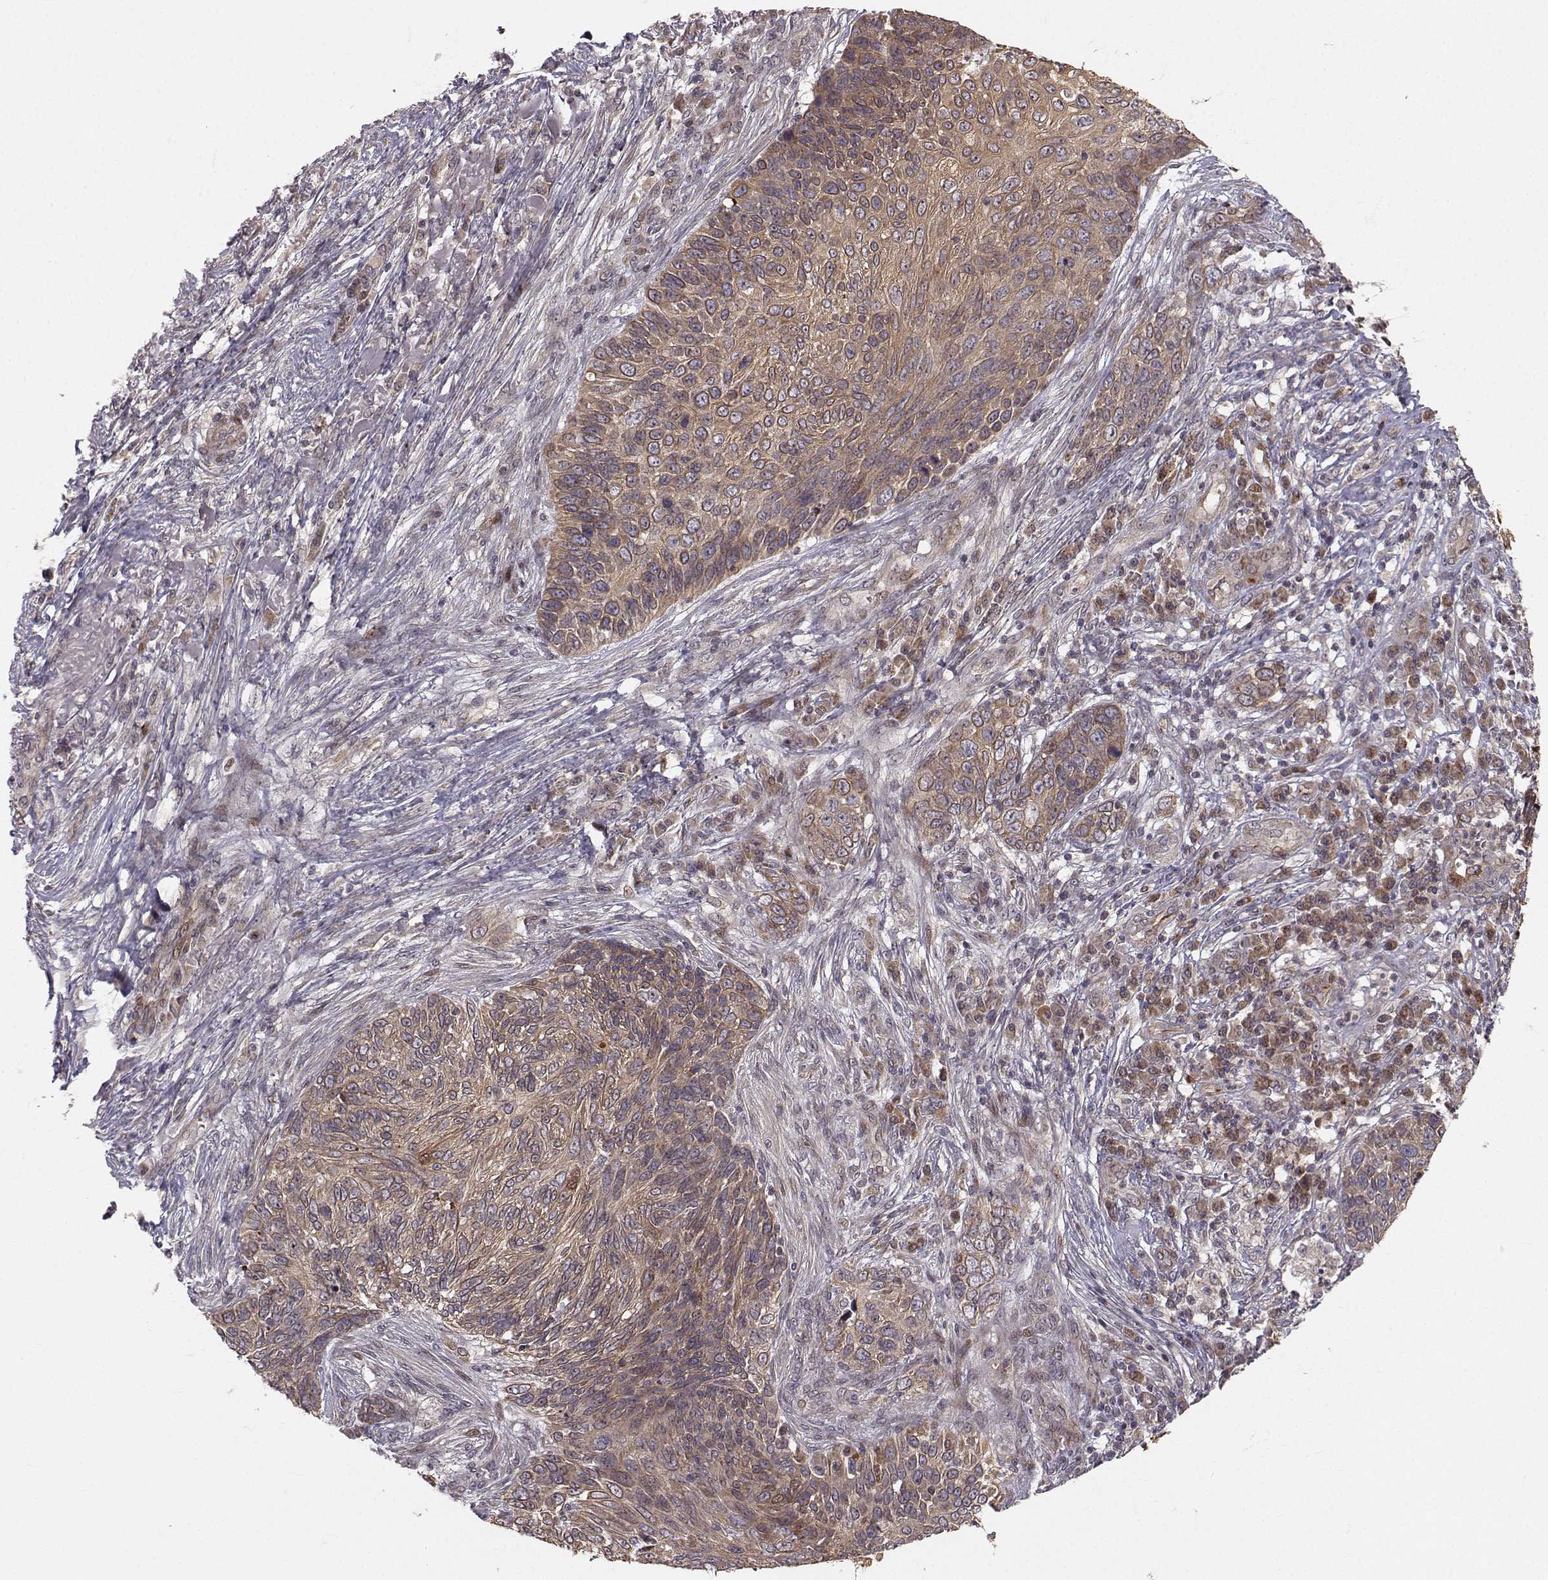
{"staining": {"intensity": "moderate", "quantity": "25%-75%", "location": "cytoplasmic/membranous"}, "tissue": "skin cancer", "cell_type": "Tumor cells", "image_type": "cancer", "snomed": [{"axis": "morphology", "description": "Squamous cell carcinoma, NOS"}, {"axis": "topography", "description": "Skin"}], "caption": "There is medium levels of moderate cytoplasmic/membranous expression in tumor cells of squamous cell carcinoma (skin), as demonstrated by immunohistochemical staining (brown color).", "gene": "APC", "patient": {"sex": "male", "age": 92}}